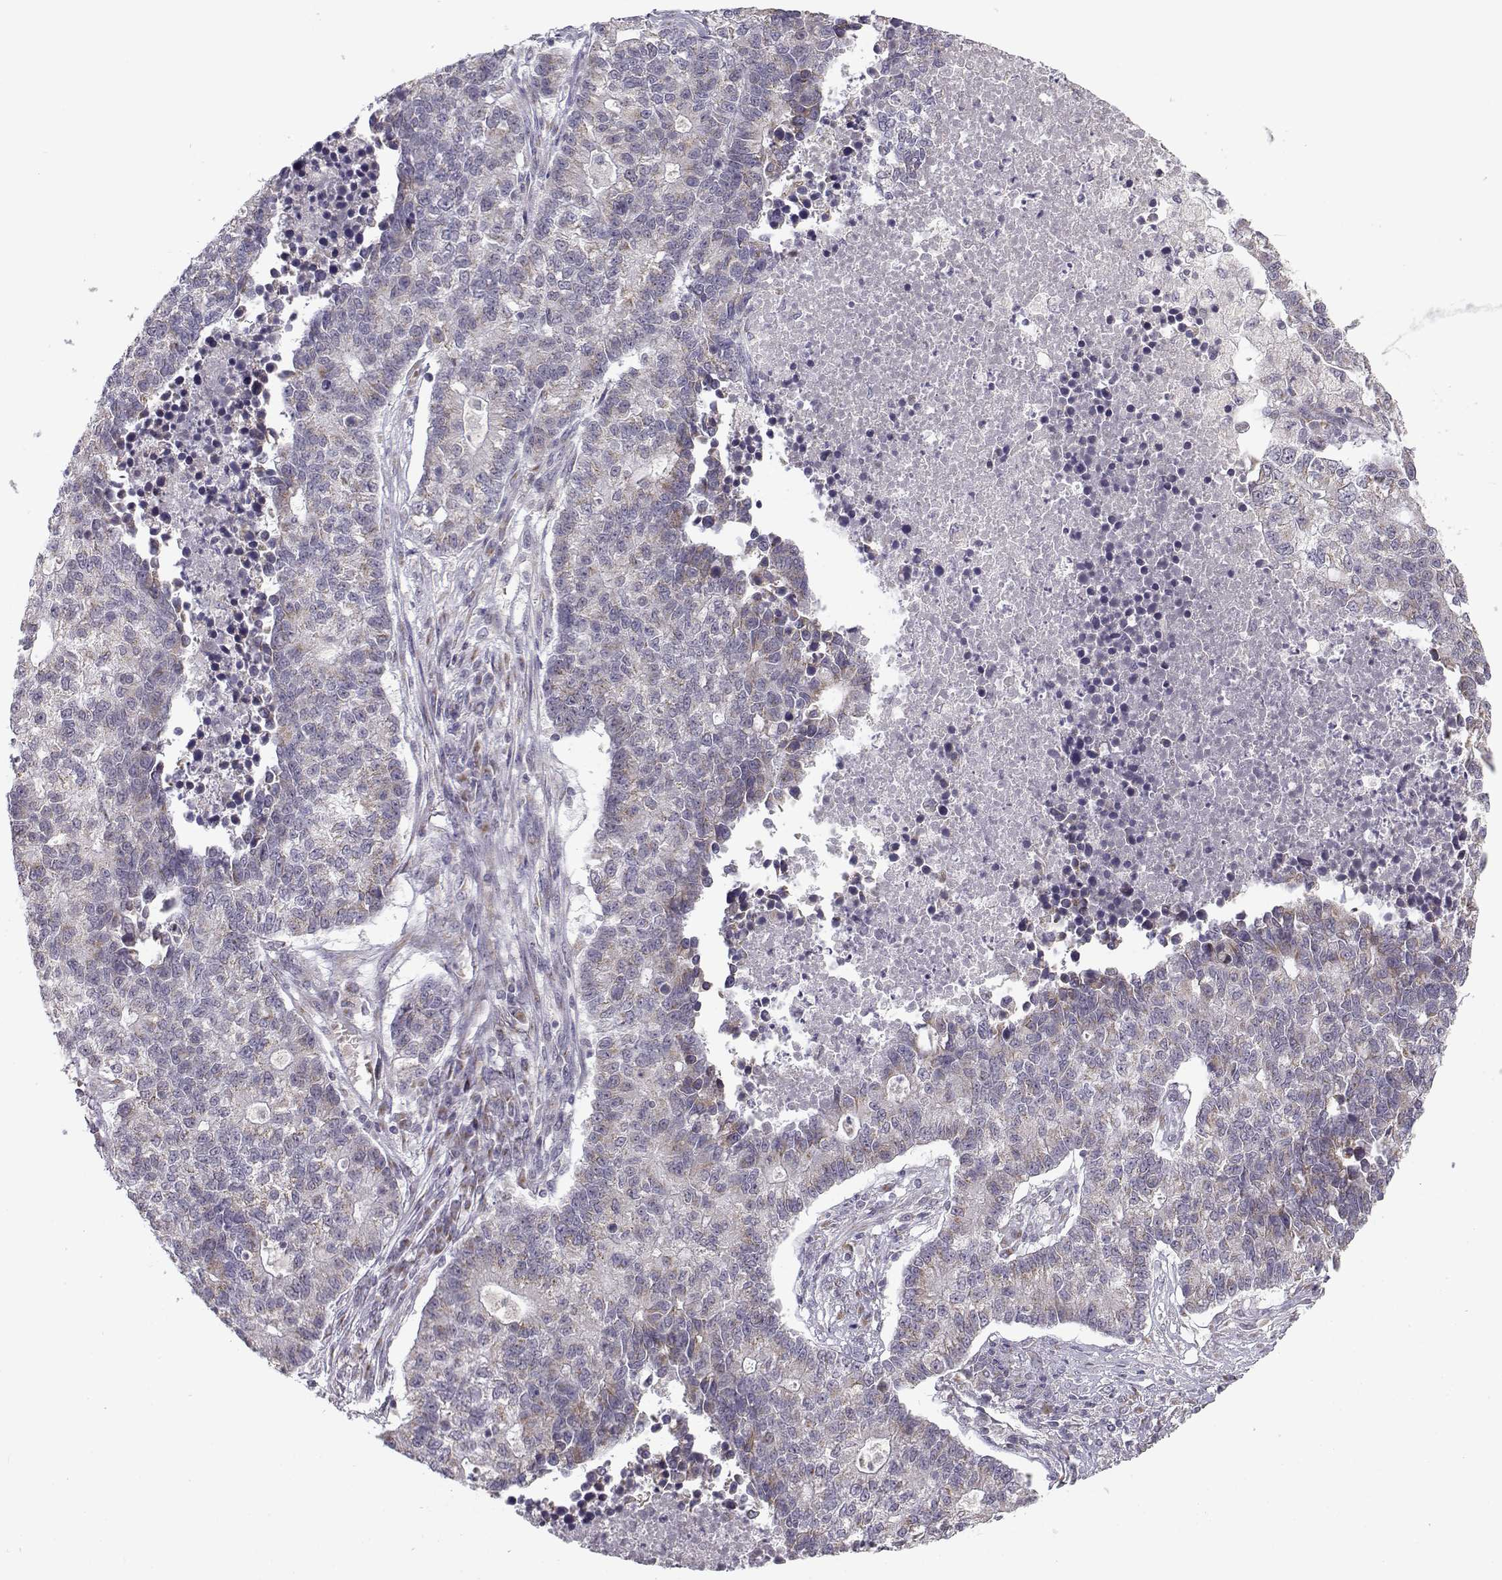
{"staining": {"intensity": "weak", "quantity": "<25%", "location": "cytoplasmic/membranous"}, "tissue": "lung cancer", "cell_type": "Tumor cells", "image_type": "cancer", "snomed": [{"axis": "morphology", "description": "Adenocarcinoma, NOS"}, {"axis": "topography", "description": "Lung"}], "caption": "Tumor cells show no significant protein staining in lung cancer (adenocarcinoma). The staining is performed using DAB brown chromogen with nuclei counter-stained in using hematoxylin.", "gene": "SLC4A5", "patient": {"sex": "male", "age": 57}}